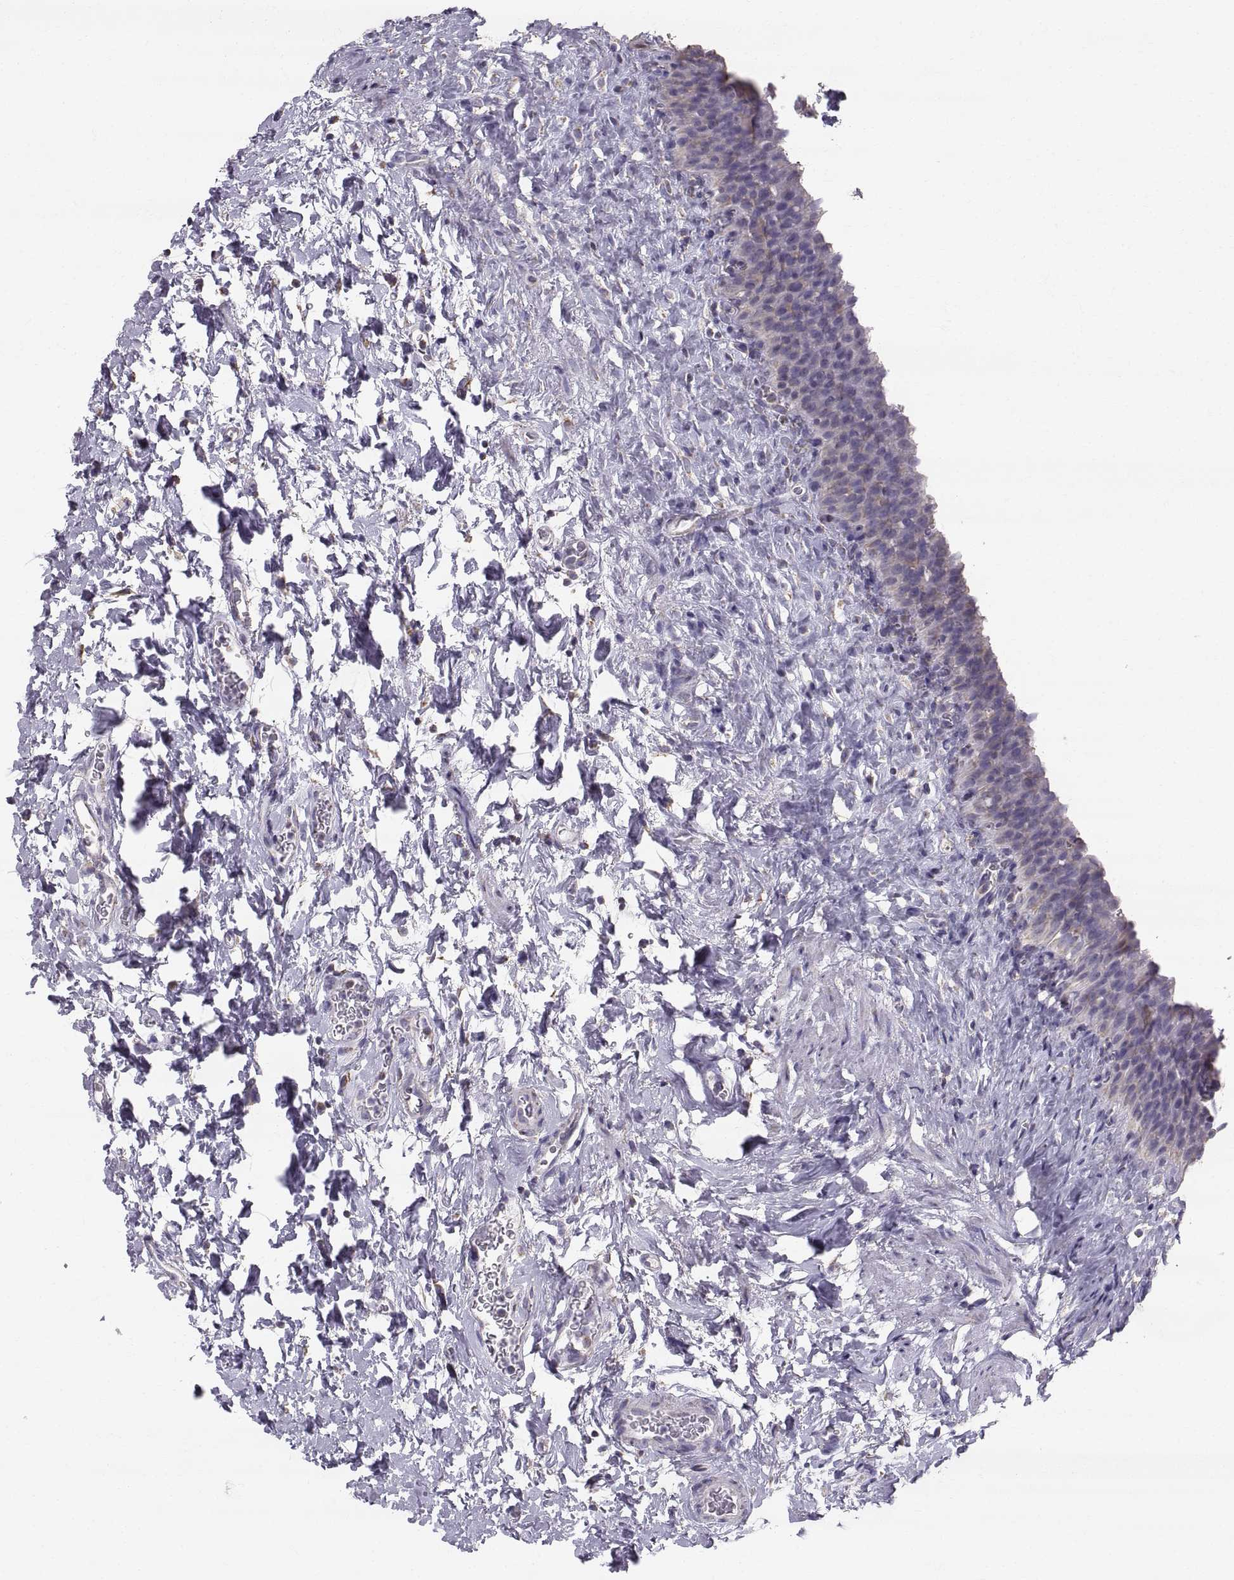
{"staining": {"intensity": "negative", "quantity": "none", "location": "none"}, "tissue": "urinary bladder", "cell_type": "Urothelial cells", "image_type": "normal", "snomed": [{"axis": "morphology", "description": "Normal tissue, NOS"}, {"axis": "topography", "description": "Urinary bladder"}], "caption": "This is a image of immunohistochemistry (IHC) staining of unremarkable urinary bladder, which shows no positivity in urothelial cells.", "gene": "STMND1", "patient": {"sex": "male", "age": 76}}